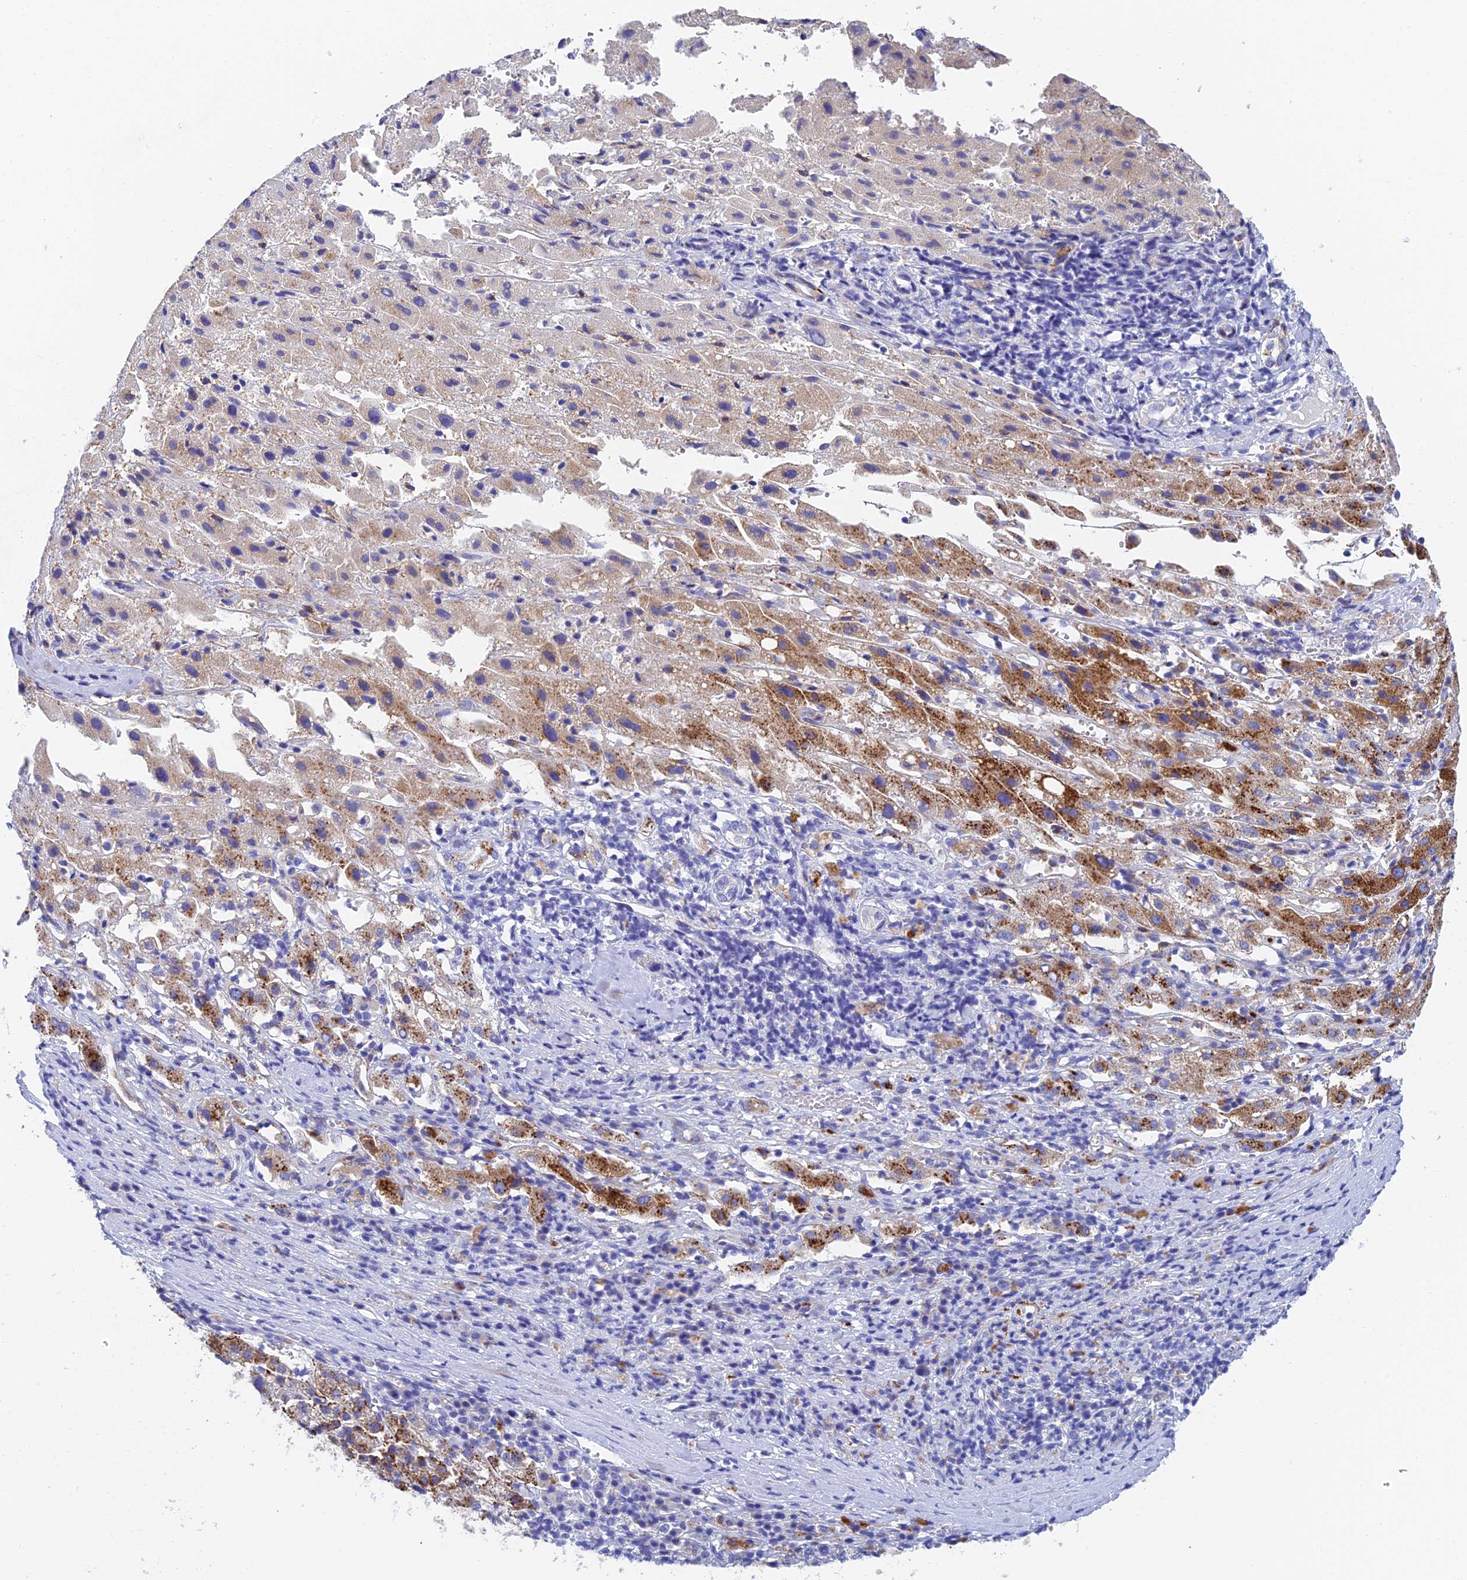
{"staining": {"intensity": "strong", "quantity": "25%-75%", "location": "cytoplasmic/membranous"}, "tissue": "liver cancer", "cell_type": "Tumor cells", "image_type": "cancer", "snomed": [{"axis": "morphology", "description": "Carcinoma, Hepatocellular, NOS"}, {"axis": "topography", "description": "Liver"}], "caption": "This is a micrograph of IHC staining of liver cancer (hepatocellular carcinoma), which shows strong expression in the cytoplasmic/membranous of tumor cells.", "gene": "ADAMTS13", "patient": {"sex": "female", "age": 58}}